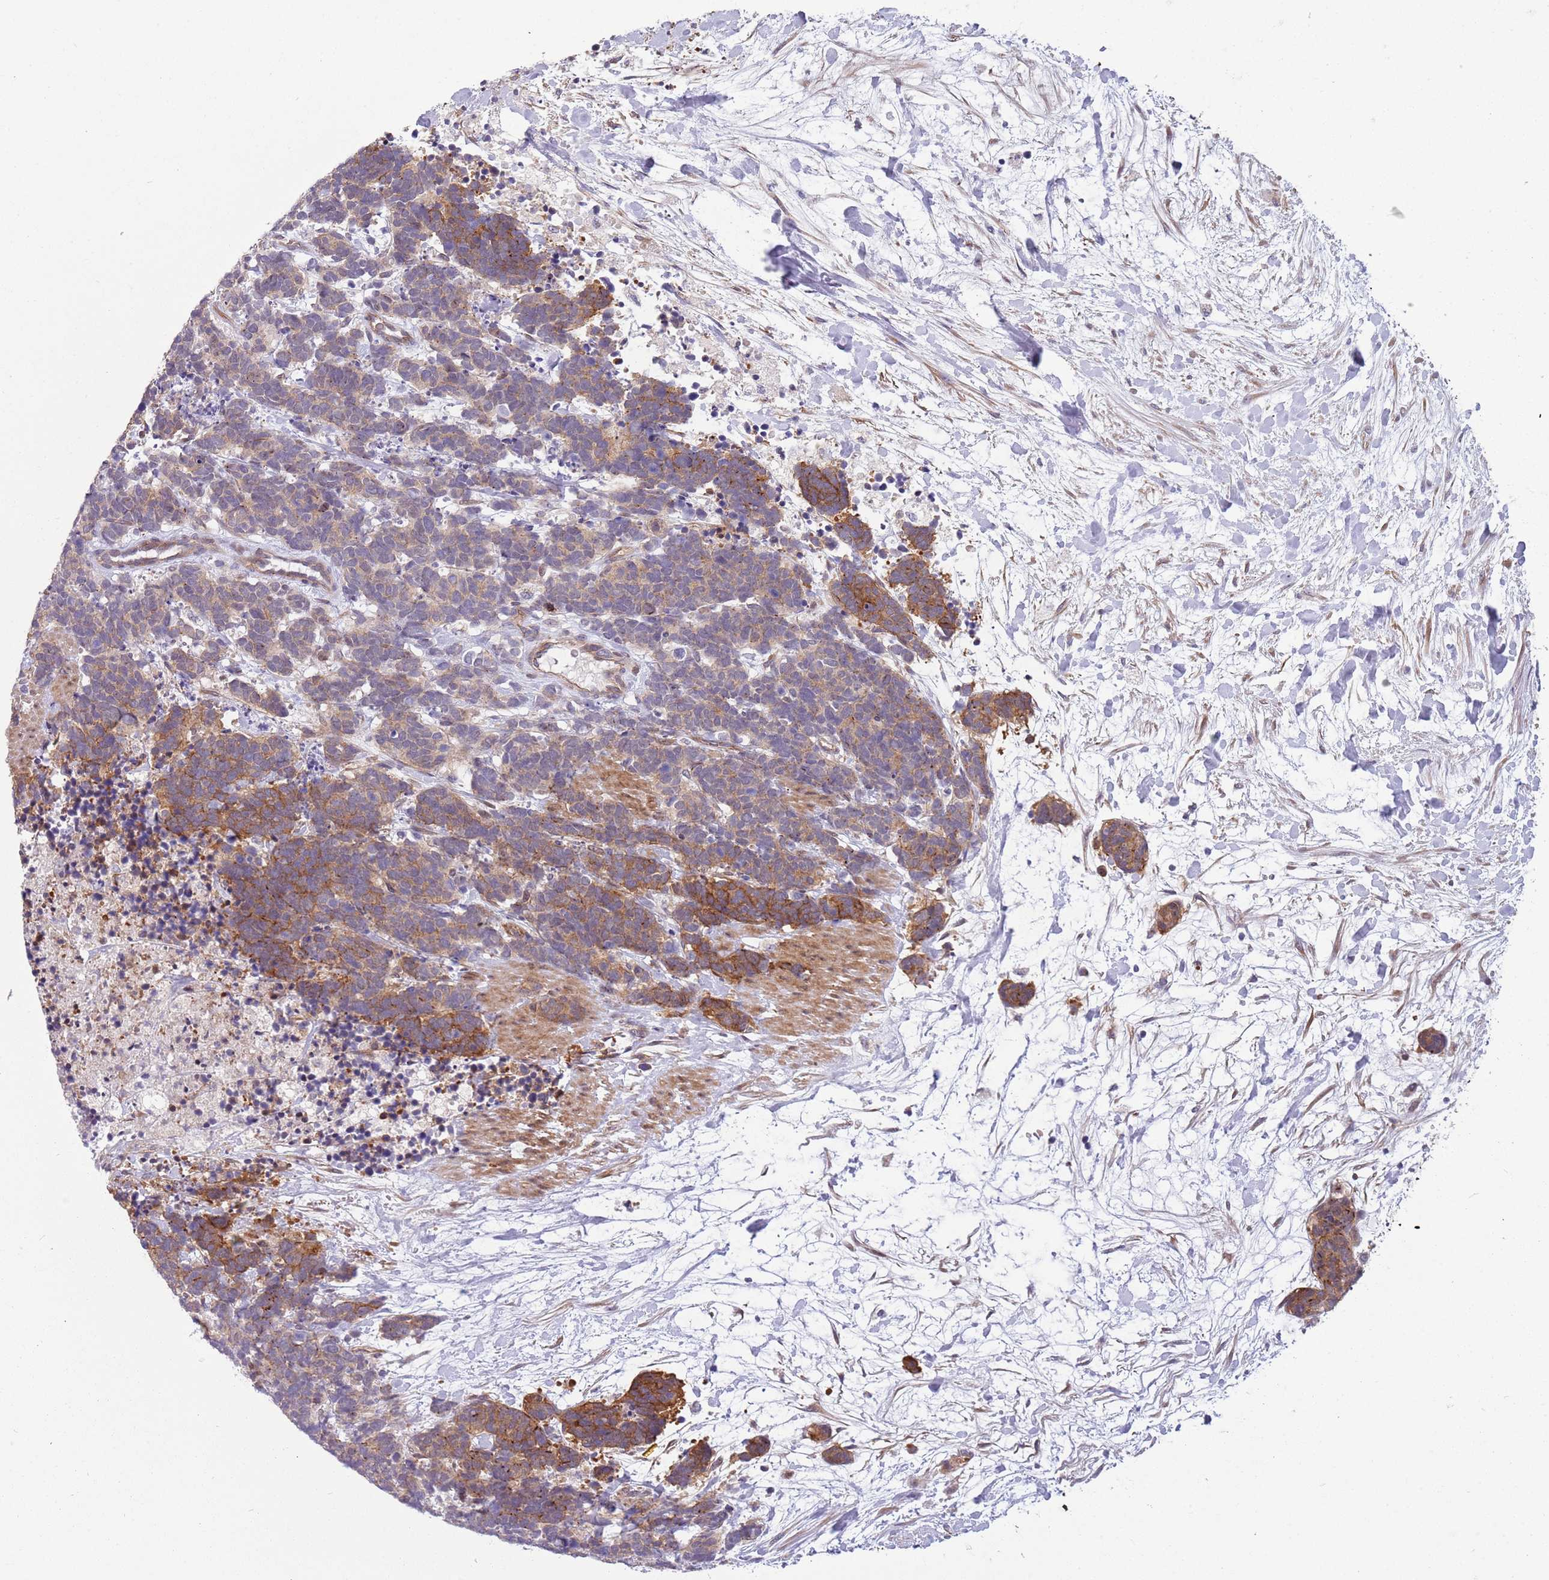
{"staining": {"intensity": "moderate", "quantity": "25%-75%", "location": "cytoplasmic/membranous"}, "tissue": "carcinoid", "cell_type": "Tumor cells", "image_type": "cancer", "snomed": [{"axis": "morphology", "description": "Carcinoma, NOS"}, {"axis": "morphology", "description": "Carcinoid, malignant, NOS"}, {"axis": "topography", "description": "Prostate"}], "caption": "Human carcinoid stained for a protein (brown) reveals moderate cytoplasmic/membranous positive expression in about 25%-75% of tumor cells.", "gene": "ITGB6", "patient": {"sex": "male", "age": 57}}